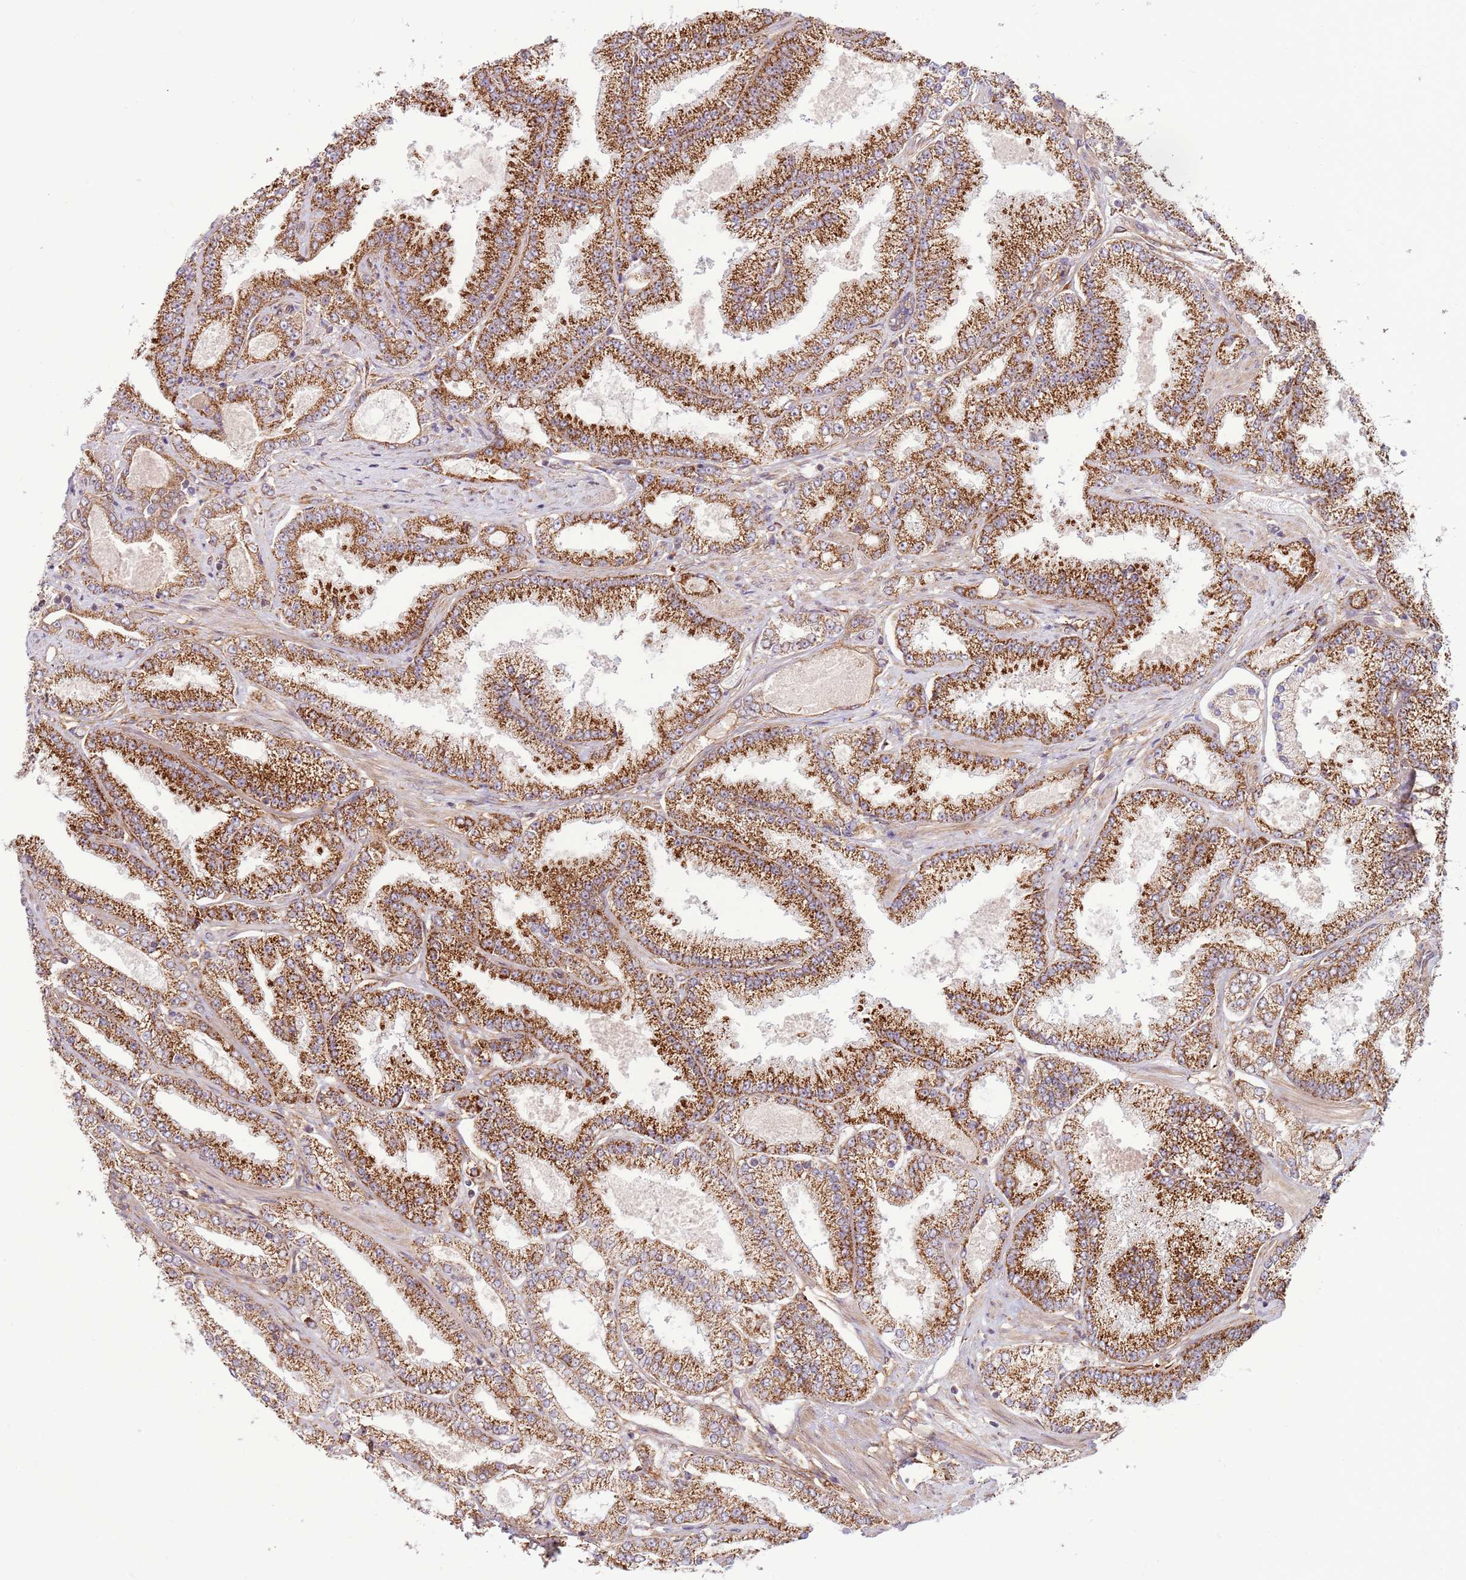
{"staining": {"intensity": "strong", "quantity": ">75%", "location": "cytoplasmic/membranous"}, "tissue": "prostate cancer", "cell_type": "Tumor cells", "image_type": "cancer", "snomed": [{"axis": "morphology", "description": "Adenocarcinoma, High grade"}, {"axis": "topography", "description": "Prostate"}], "caption": "Prostate high-grade adenocarcinoma stained with a brown dye exhibits strong cytoplasmic/membranous positive expression in approximately >75% of tumor cells.", "gene": "DCAF4", "patient": {"sex": "male", "age": 68}}